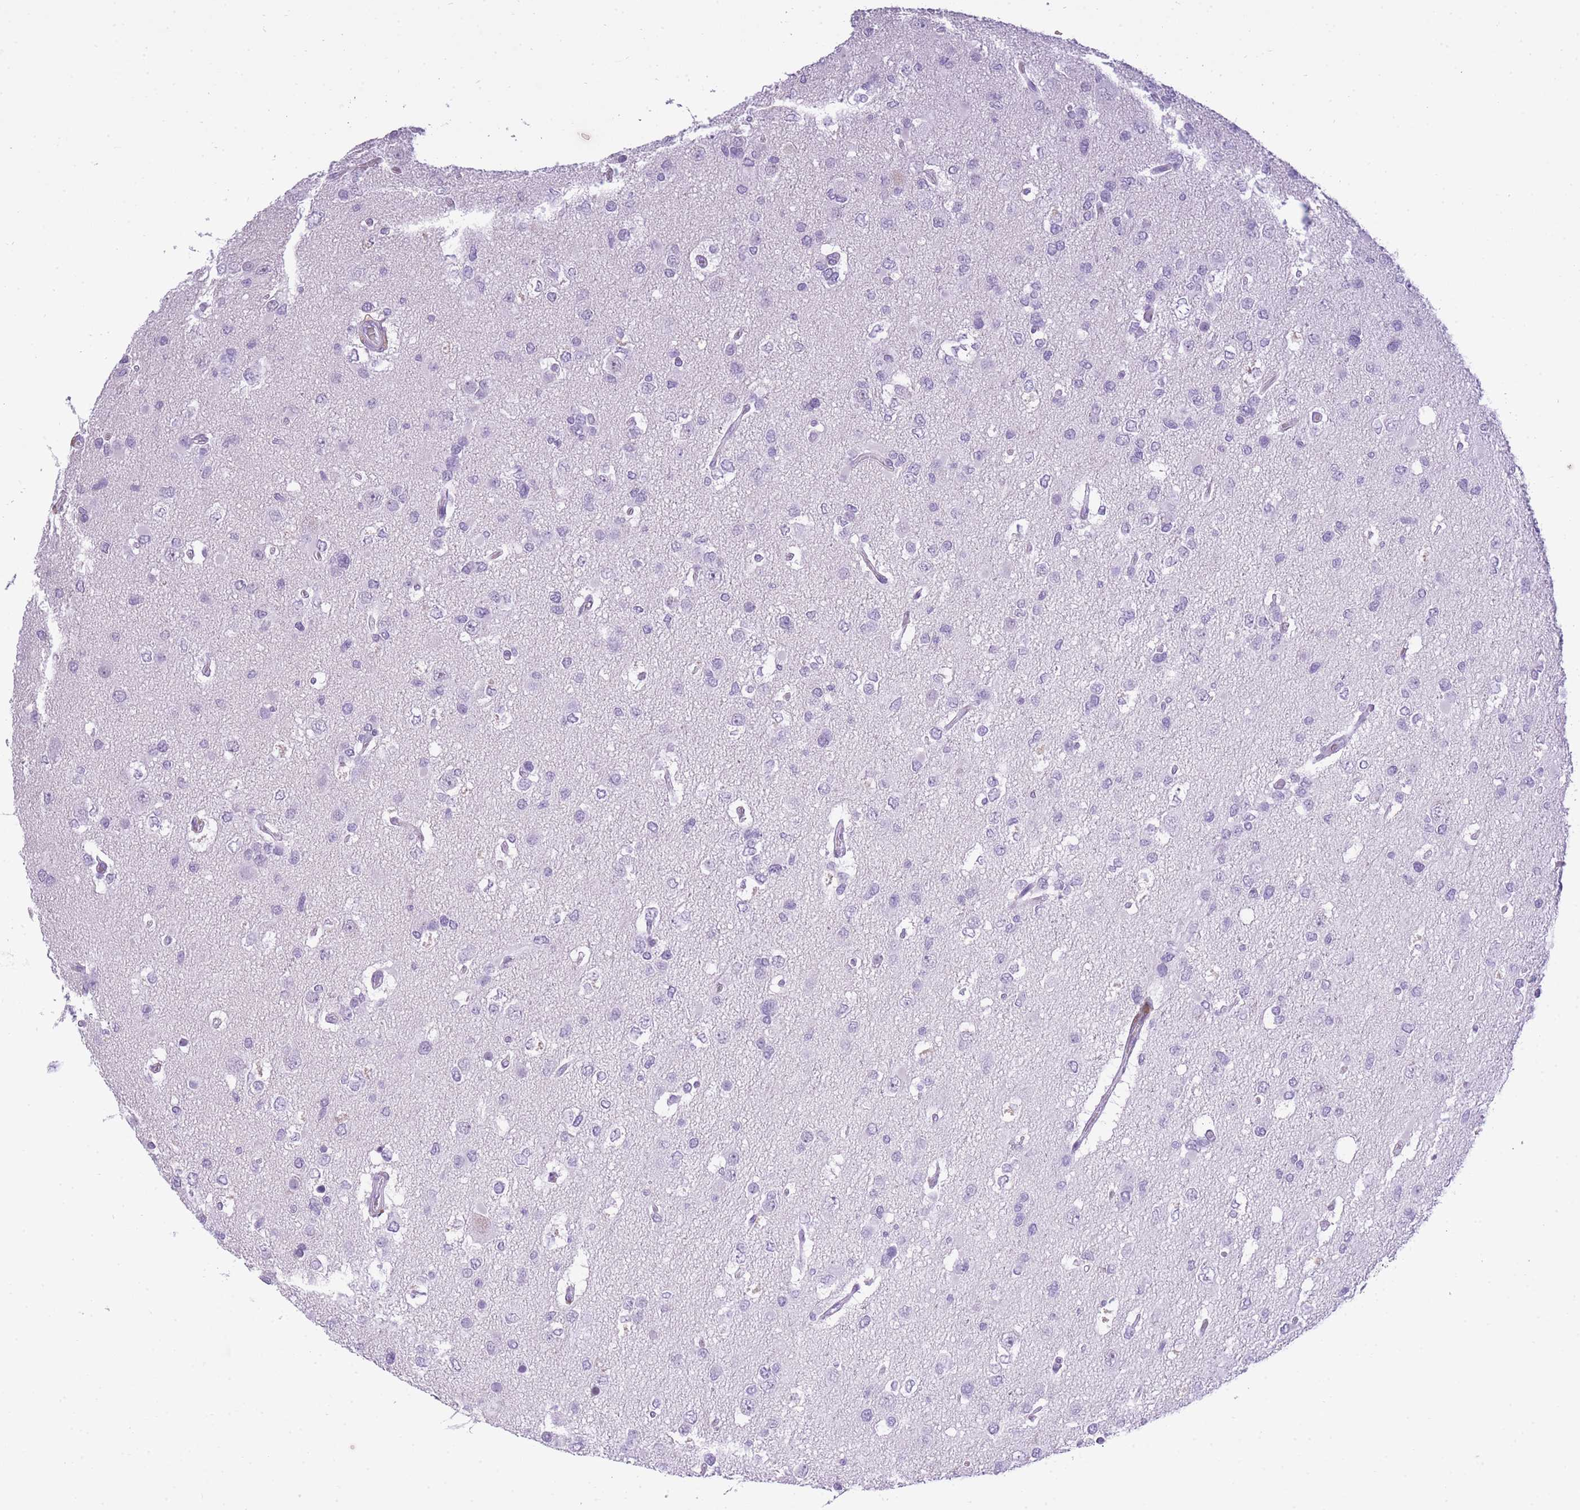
{"staining": {"intensity": "negative", "quantity": "none", "location": "none"}, "tissue": "glioma", "cell_type": "Tumor cells", "image_type": "cancer", "snomed": [{"axis": "morphology", "description": "Glioma, malignant, High grade"}, {"axis": "topography", "description": "Brain"}], "caption": "Tumor cells are negative for brown protein staining in malignant glioma (high-grade).", "gene": "RADX", "patient": {"sex": "male", "age": 53}}